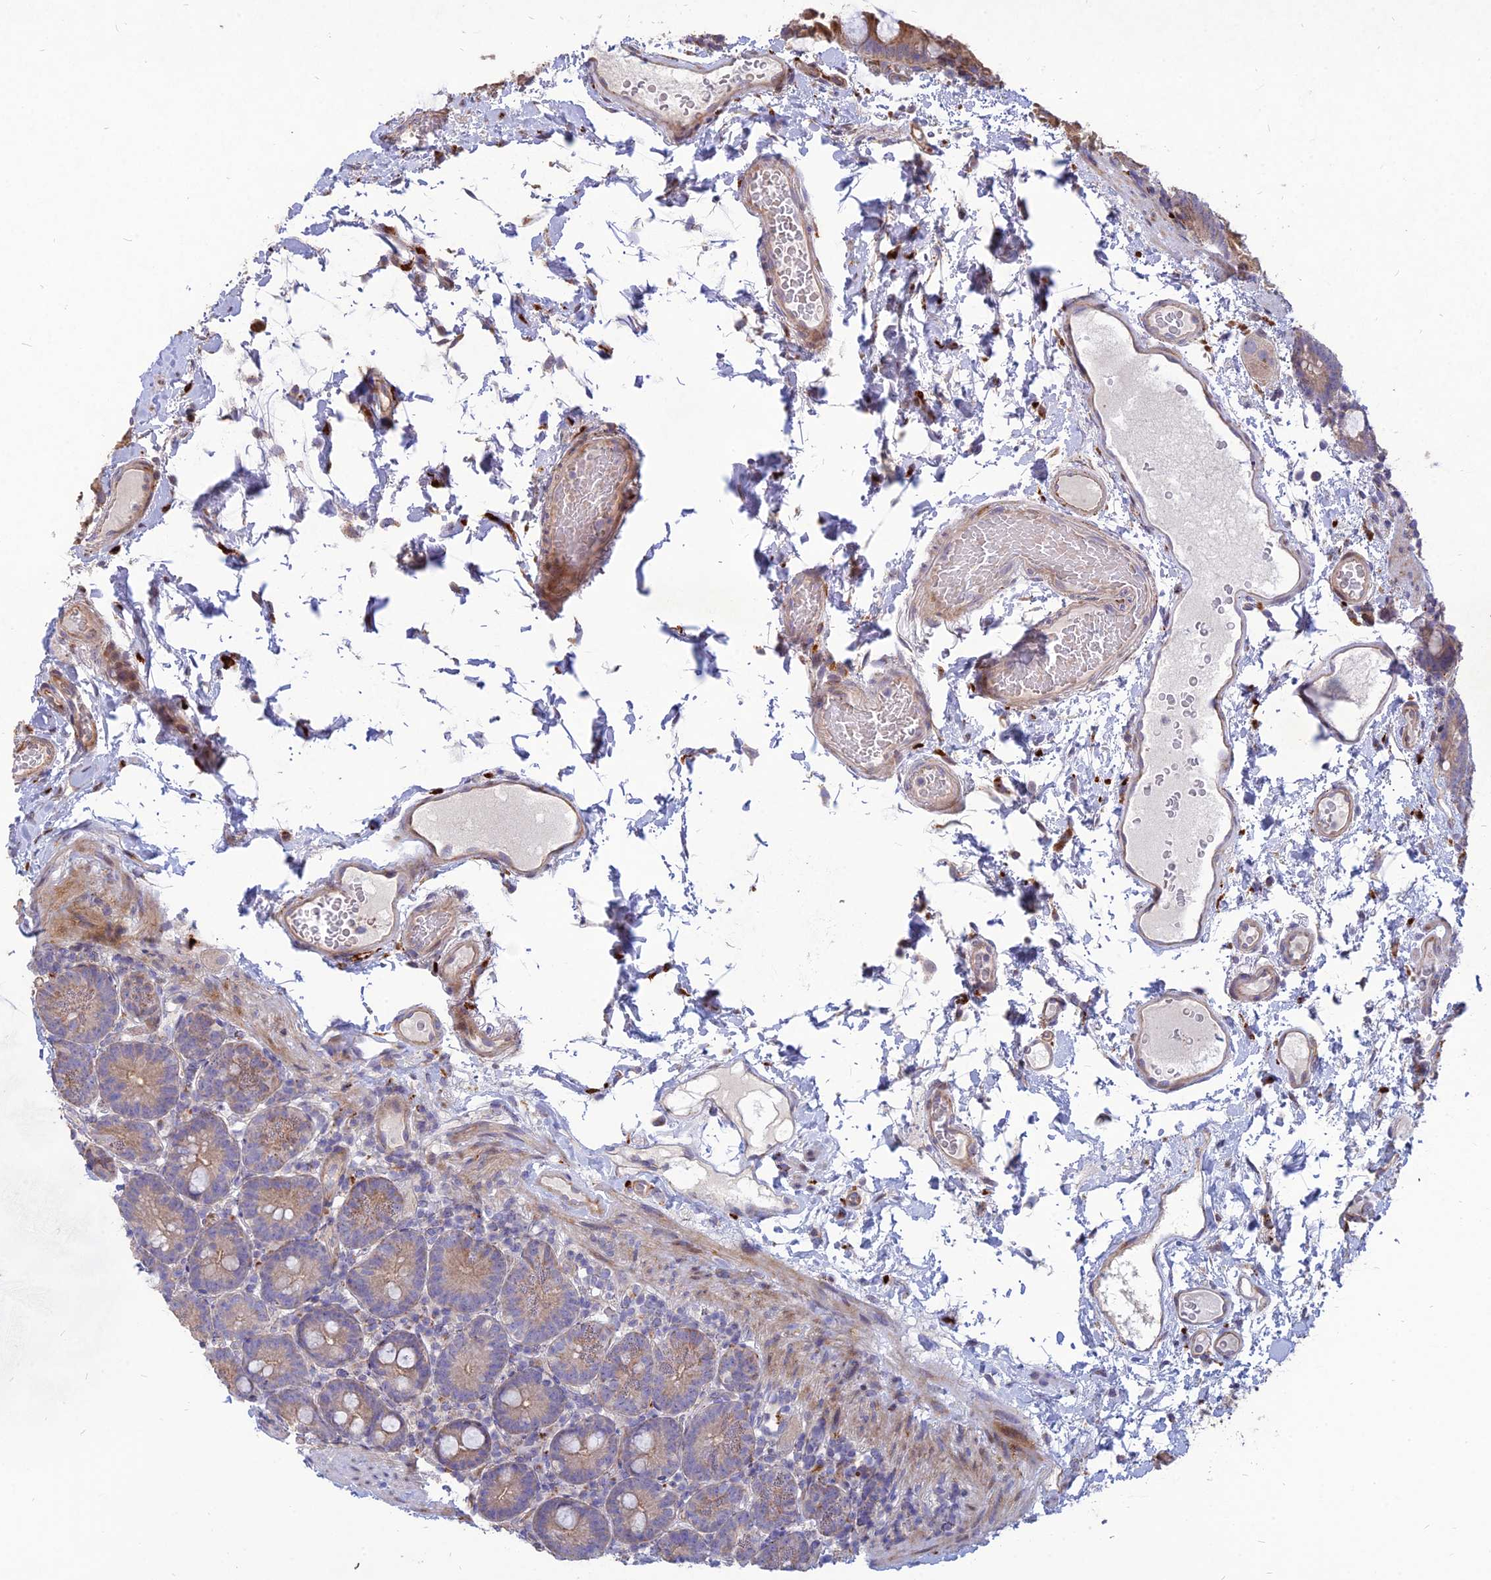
{"staining": {"intensity": "strong", "quantity": "<25%", "location": "cytoplasmic/membranous"}, "tissue": "small intestine", "cell_type": "Glandular cells", "image_type": "normal", "snomed": [{"axis": "morphology", "description": "Normal tissue, NOS"}, {"axis": "topography", "description": "Small intestine"}], "caption": "Small intestine was stained to show a protein in brown. There is medium levels of strong cytoplasmic/membranous staining in about <25% of glandular cells. The staining is performed using DAB (3,3'-diaminobenzidine) brown chromogen to label protein expression. The nuclei are counter-stained blue using hematoxylin.", "gene": "ST3GAL6", "patient": {"sex": "female", "age": 68}}